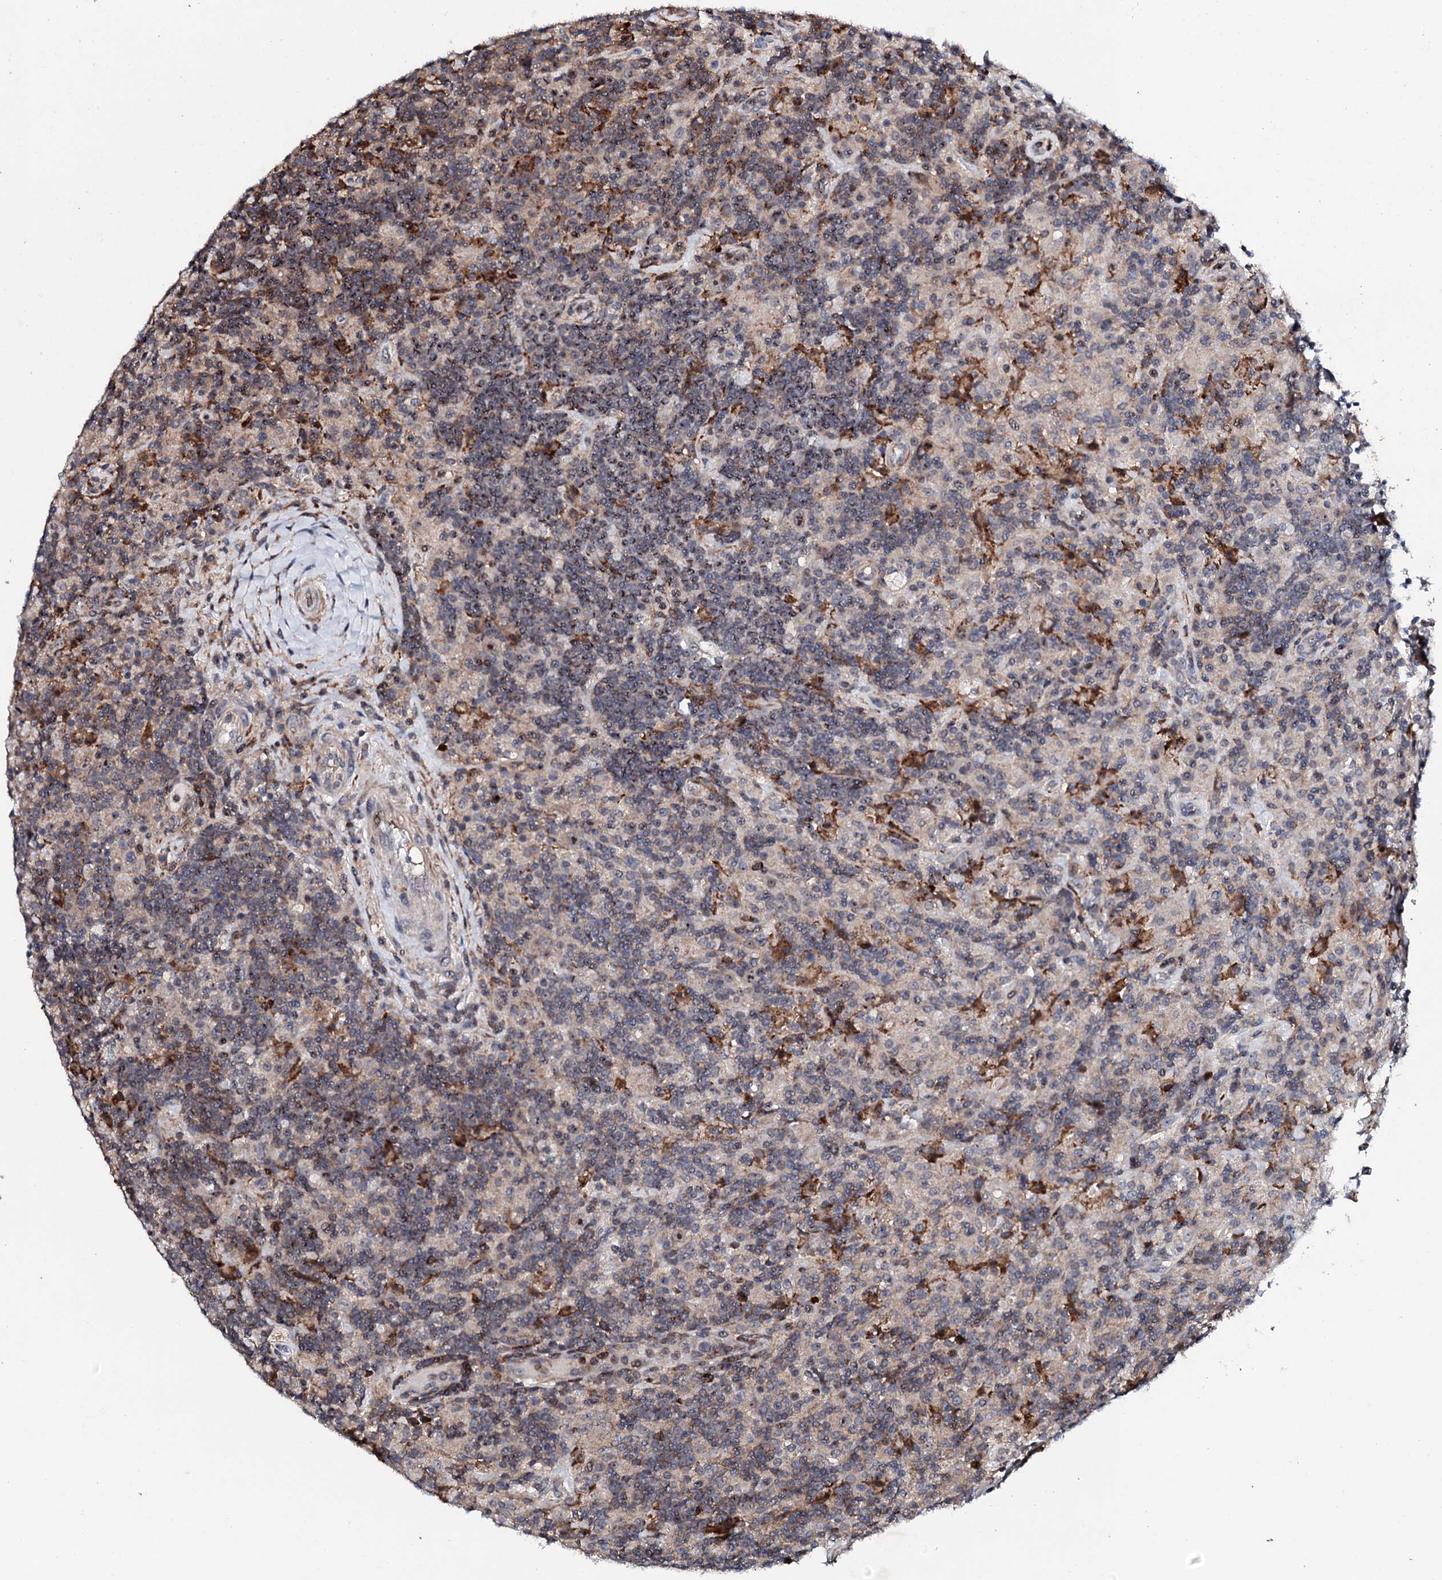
{"staining": {"intensity": "negative", "quantity": "none", "location": "none"}, "tissue": "lymphoma", "cell_type": "Tumor cells", "image_type": "cancer", "snomed": [{"axis": "morphology", "description": "Hodgkin's disease, NOS"}, {"axis": "topography", "description": "Lymph node"}], "caption": "An immunohistochemistry (IHC) image of lymphoma is shown. There is no staining in tumor cells of lymphoma.", "gene": "GTPBP4", "patient": {"sex": "male", "age": 70}}